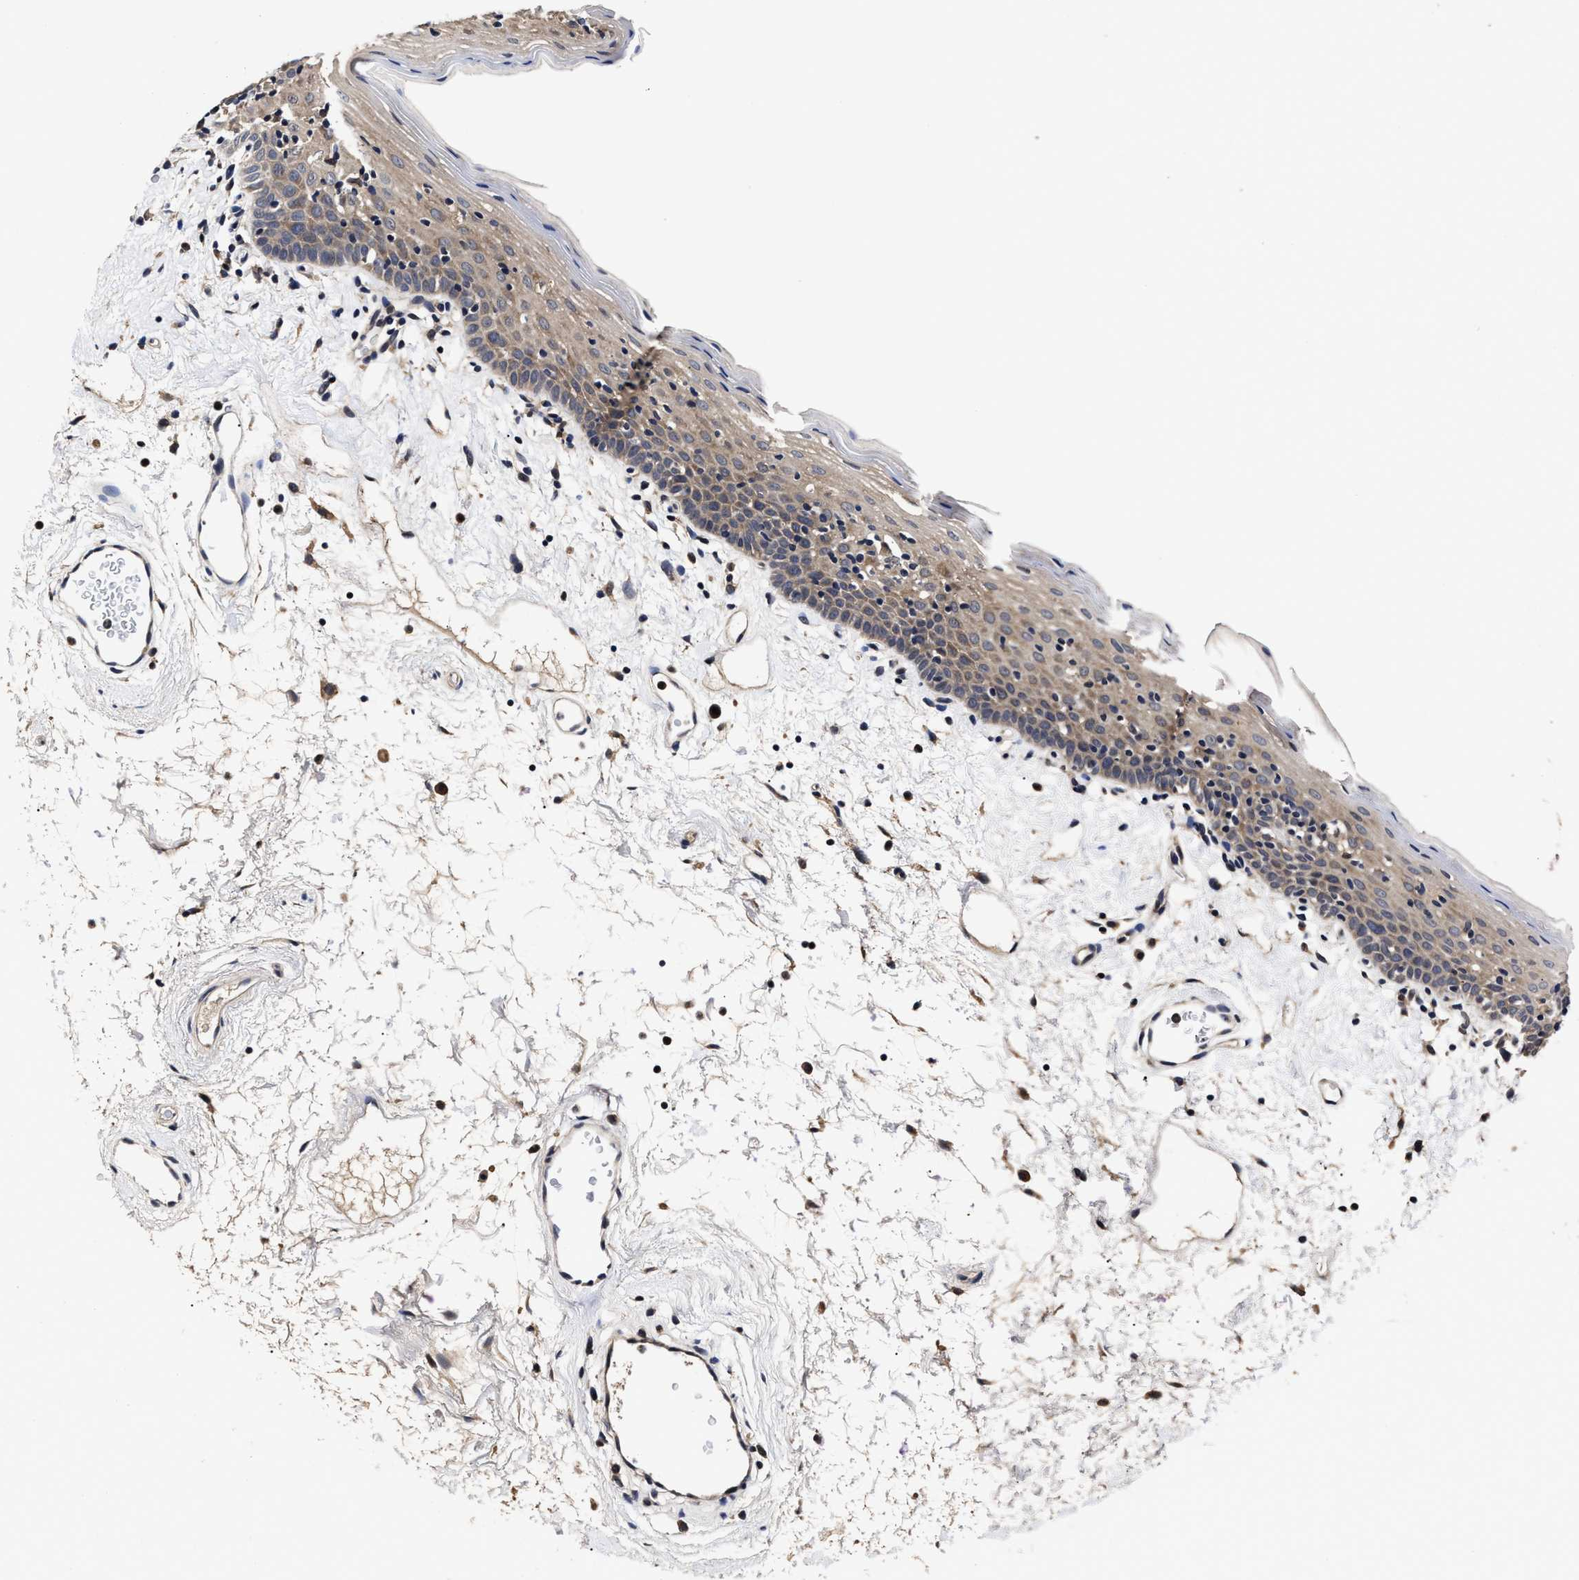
{"staining": {"intensity": "moderate", "quantity": ">75%", "location": "cytoplasmic/membranous"}, "tissue": "oral mucosa", "cell_type": "Squamous epithelial cells", "image_type": "normal", "snomed": [{"axis": "morphology", "description": "Normal tissue, NOS"}, {"axis": "topography", "description": "Oral tissue"}], "caption": "This is a photomicrograph of IHC staining of unremarkable oral mucosa, which shows moderate positivity in the cytoplasmic/membranous of squamous epithelial cells.", "gene": "SOCS5", "patient": {"sex": "male", "age": 66}}